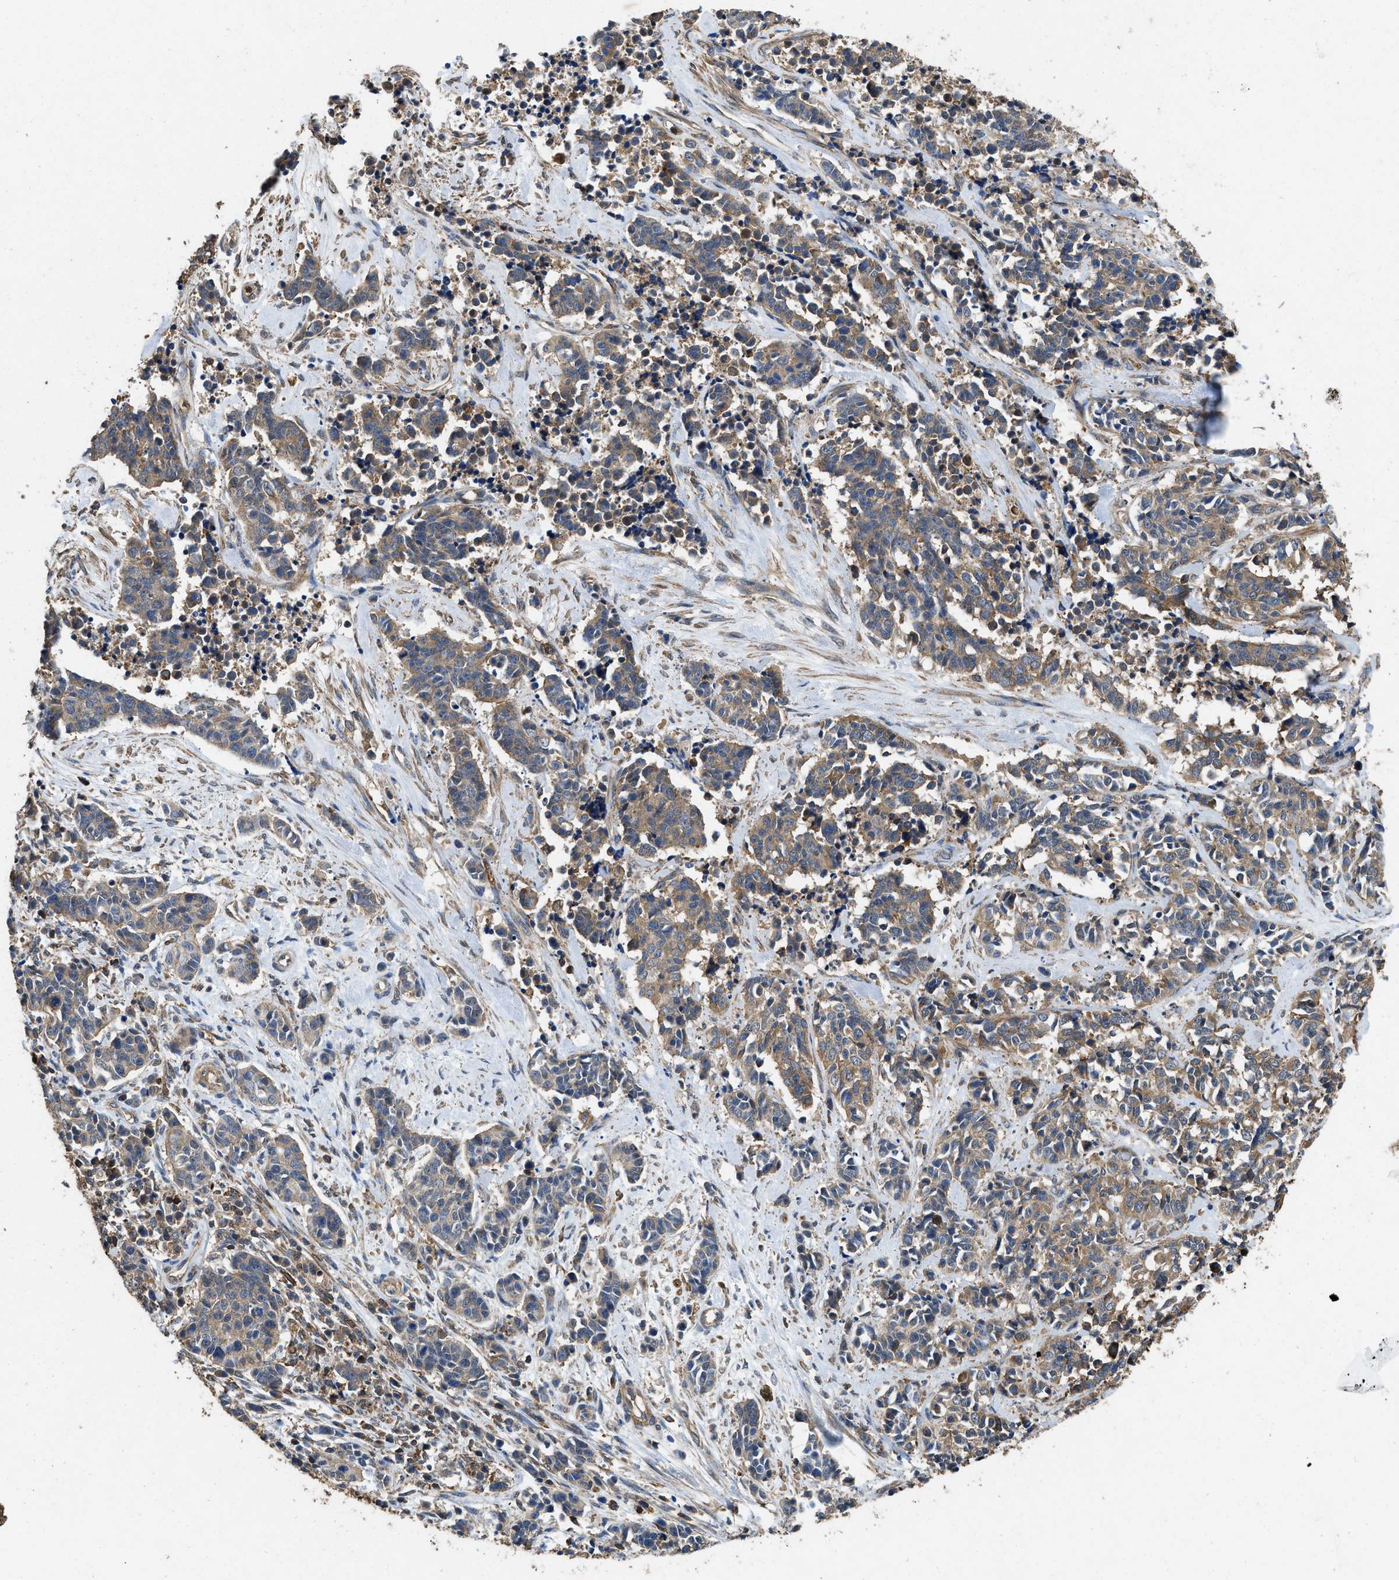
{"staining": {"intensity": "weak", "quantity": ">75%", "location": "cytoplasmic/membranous"}, "tissue": "cervical cancer", "cell_type": "Tumor cells", "image_type": "cancer", "snomed": [{"axis": "morphology", "description": "Squamous cell carcinoma, NOS"}, {"axis": "topography", "description": "Cervix"}], "caption": "About >75% of tumor cells in cervical cancer show weak cytoplasmic/membranous protein staining as visualized by brown immunohistochemical staining.", "gene": "LINGO2", "patient": {"sex": "female", "age": 35}}